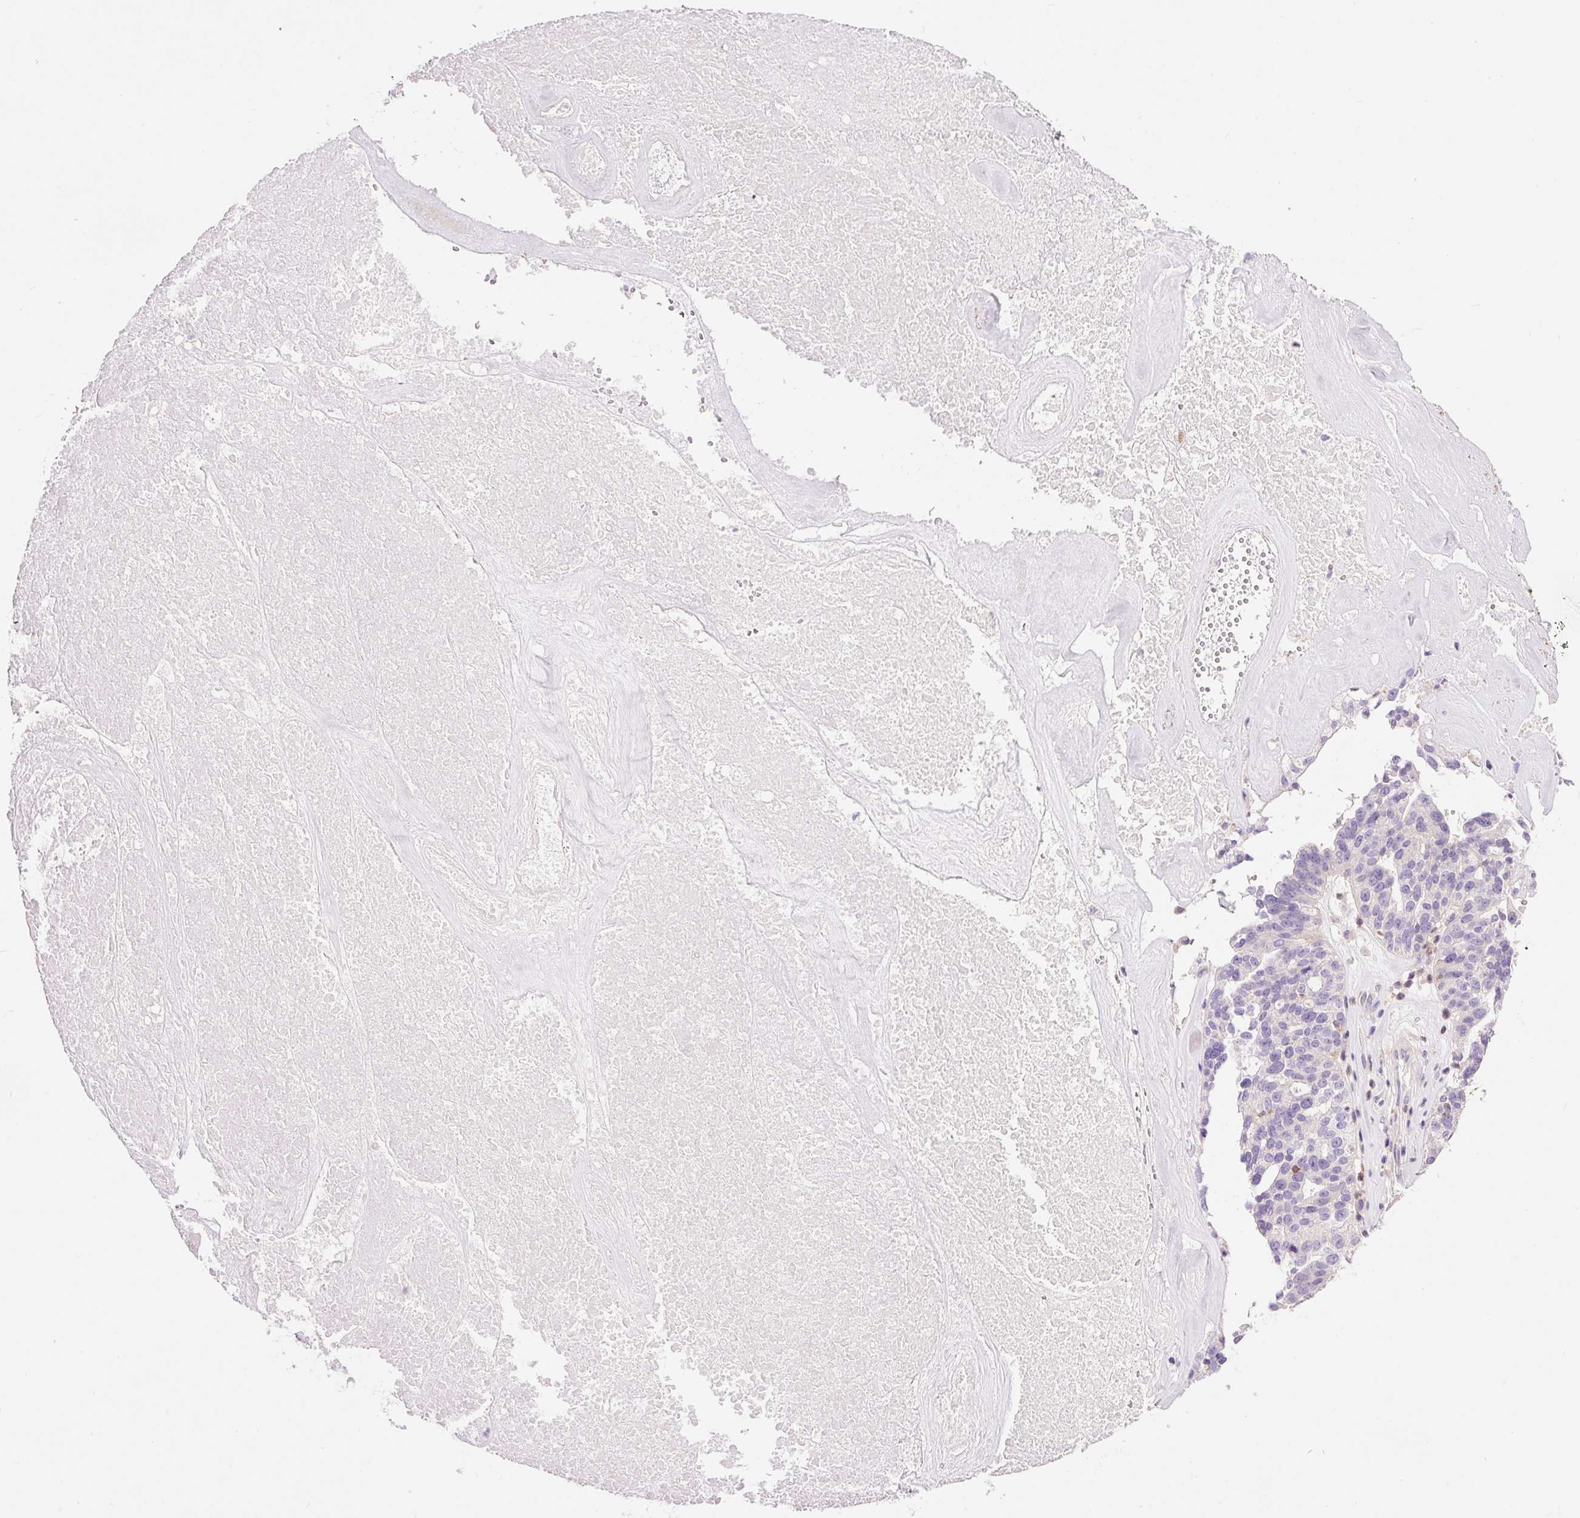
{"staining": {"intensity": "negative", "quantity": "none", "location": "none"}, "tissue": "ovarian cancer", "cell_type": "Tumor cells", "image_type": "cancer", "snomed": [{"axis": "morphology", "description": "Cystadenocarcinoma, serous, NOS"}, {"axis": "topography", "description": "Ovary"}], "caption": "High power microscopy photomicrograph of an IHC micrograph of ovarian serous cystadenocarcinoma, revealing no significant expression in tumor cells.", "gene": "DOK6", "patient": {"sex": "female", "age": 59}}